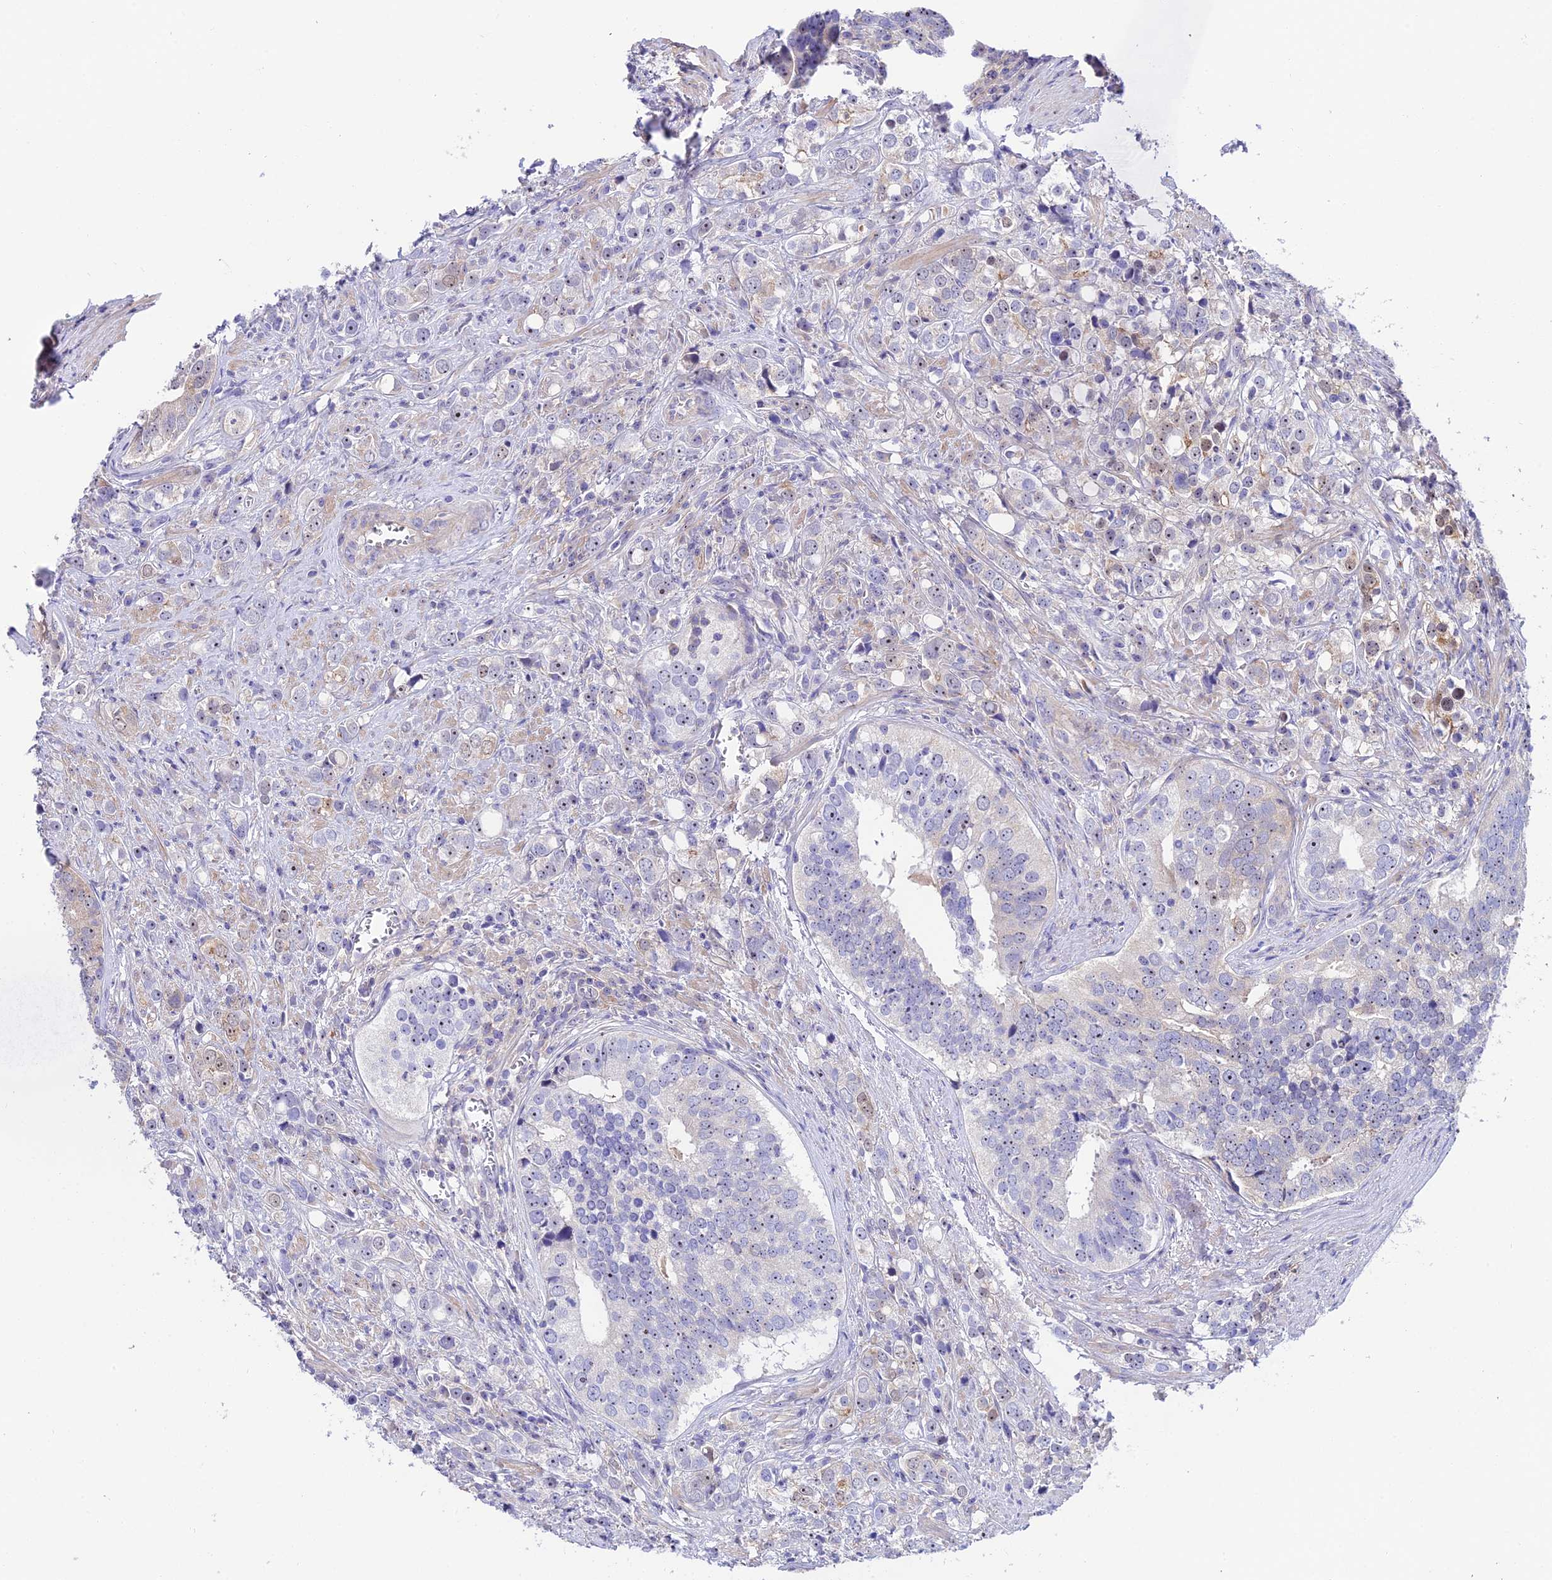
{"staining": {"intensity": "moderate", "quantity": "<25%", "location": "cytoplasmic/membranous,nuclear"}, "tissue": "prostate cancer", "cell_type": "Tumor cells", "image_type": "cancer", "snomed": [{"axis": "morphology", "description": "Adenocarcinoma, High grade"}, {"axis": "topography", "description": "Prostate"}], "caption": "Tumor cells reveal moderate cytoplasmic/membranous and nuclear expression in about <25% of cells in prostate cancer (high-grade adenocarcinoma).", "gene": "DUSP29", "patient": {"sex": "male", "age": 71}}